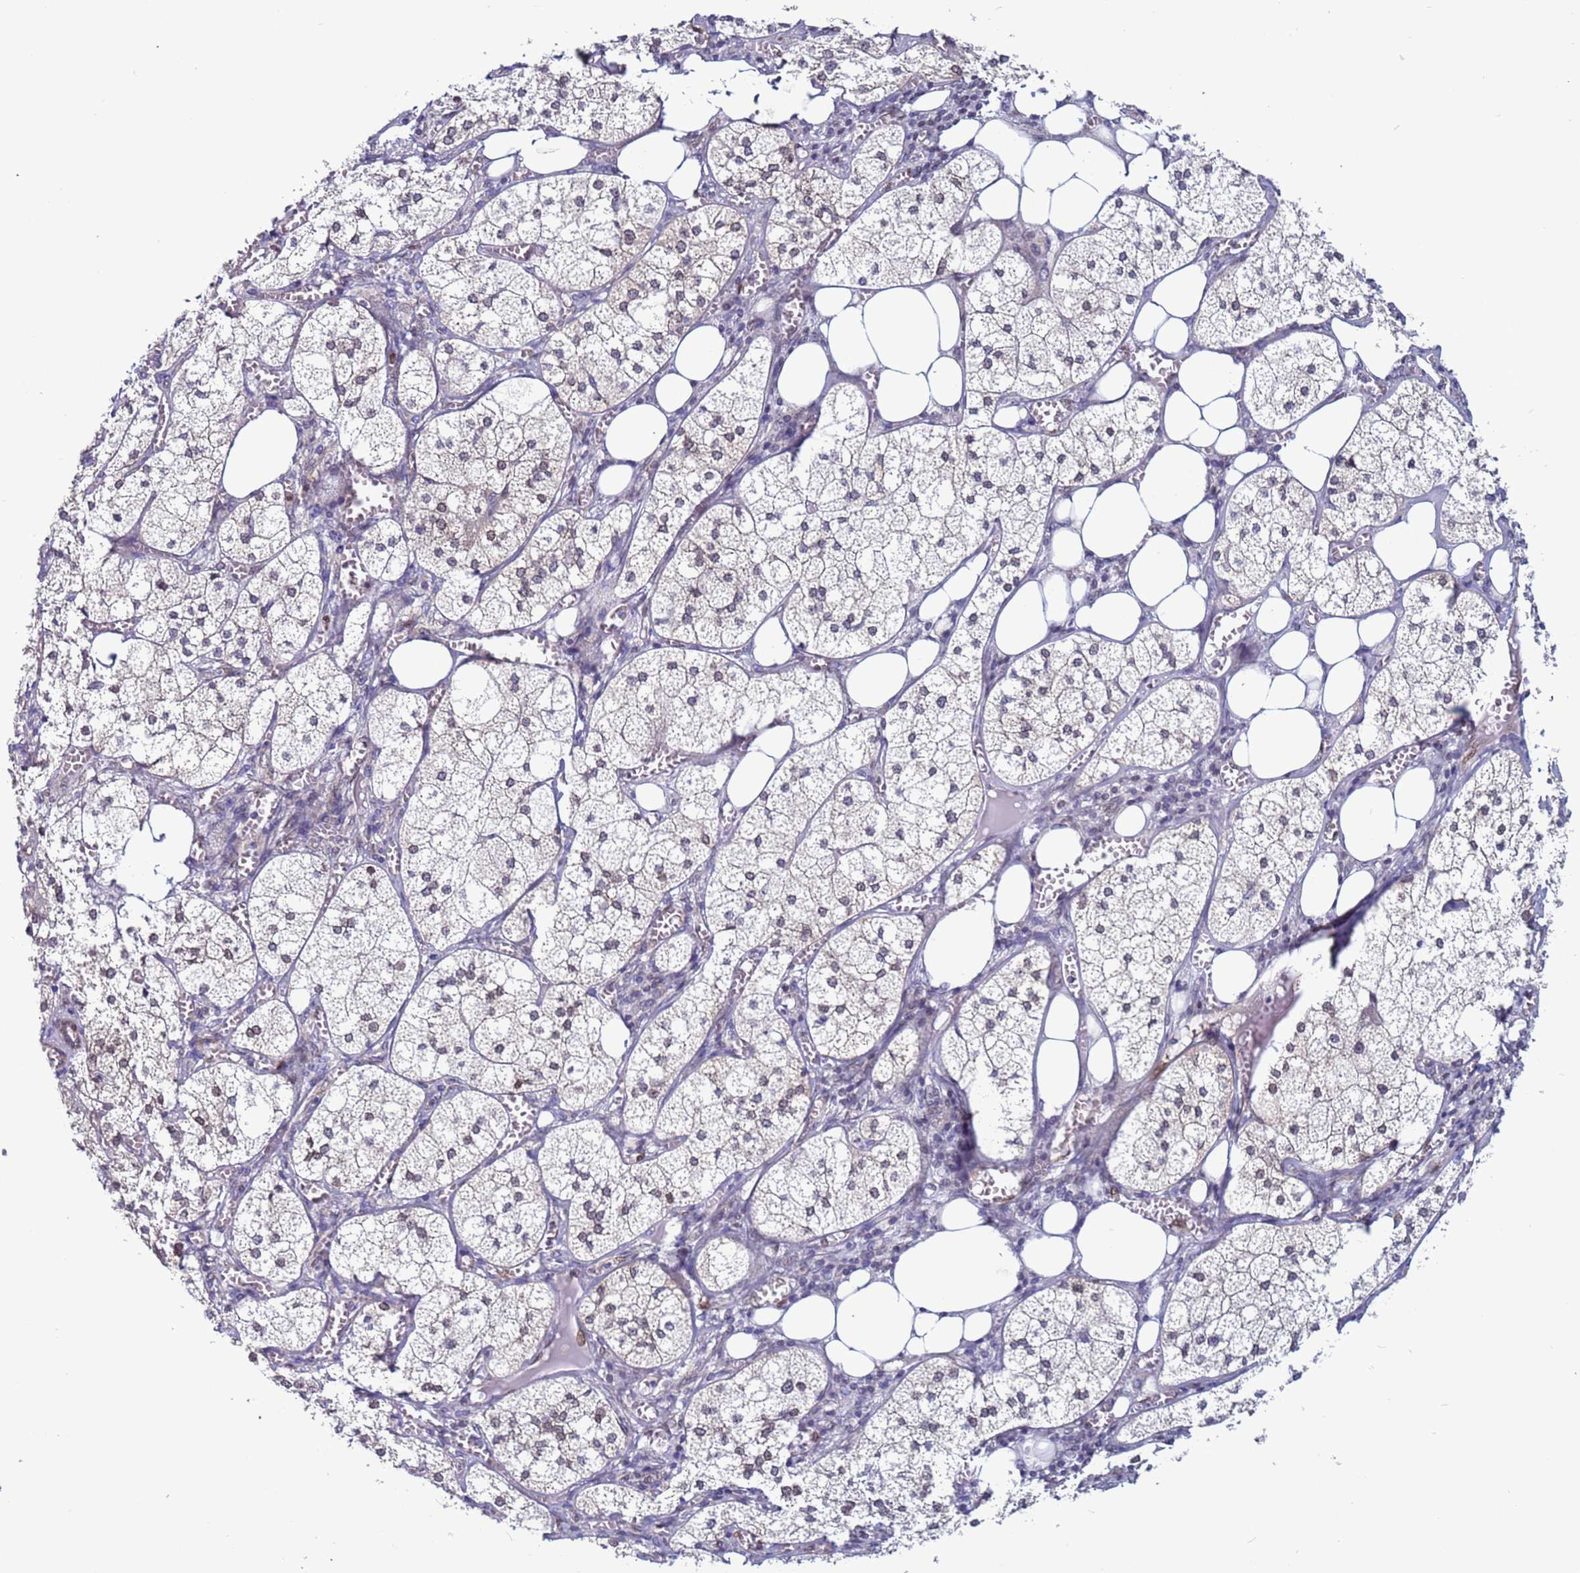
{"staining": {"intensity": "moderate", "quantity": "25%-75%", "location": "nuclear"}, "tissue": "adrenal gland", "cell_type": "Glandular cells", "image_type": "normal", "snomed": [{"axis": "morphology", "description": "Normal tissue, NOS"}, {"axis": "topography", "description": "Adrenal gland"}], "caption": "High-power microscopy captured an immunohistochemistry (IHC) photomicrograph of normal adrenal gland, revealing moderate nuclear expression in approximately 25%-75% of glandular cells.", "gene": "TRIM37", "patient": {"sex": "female", "age": 61}}